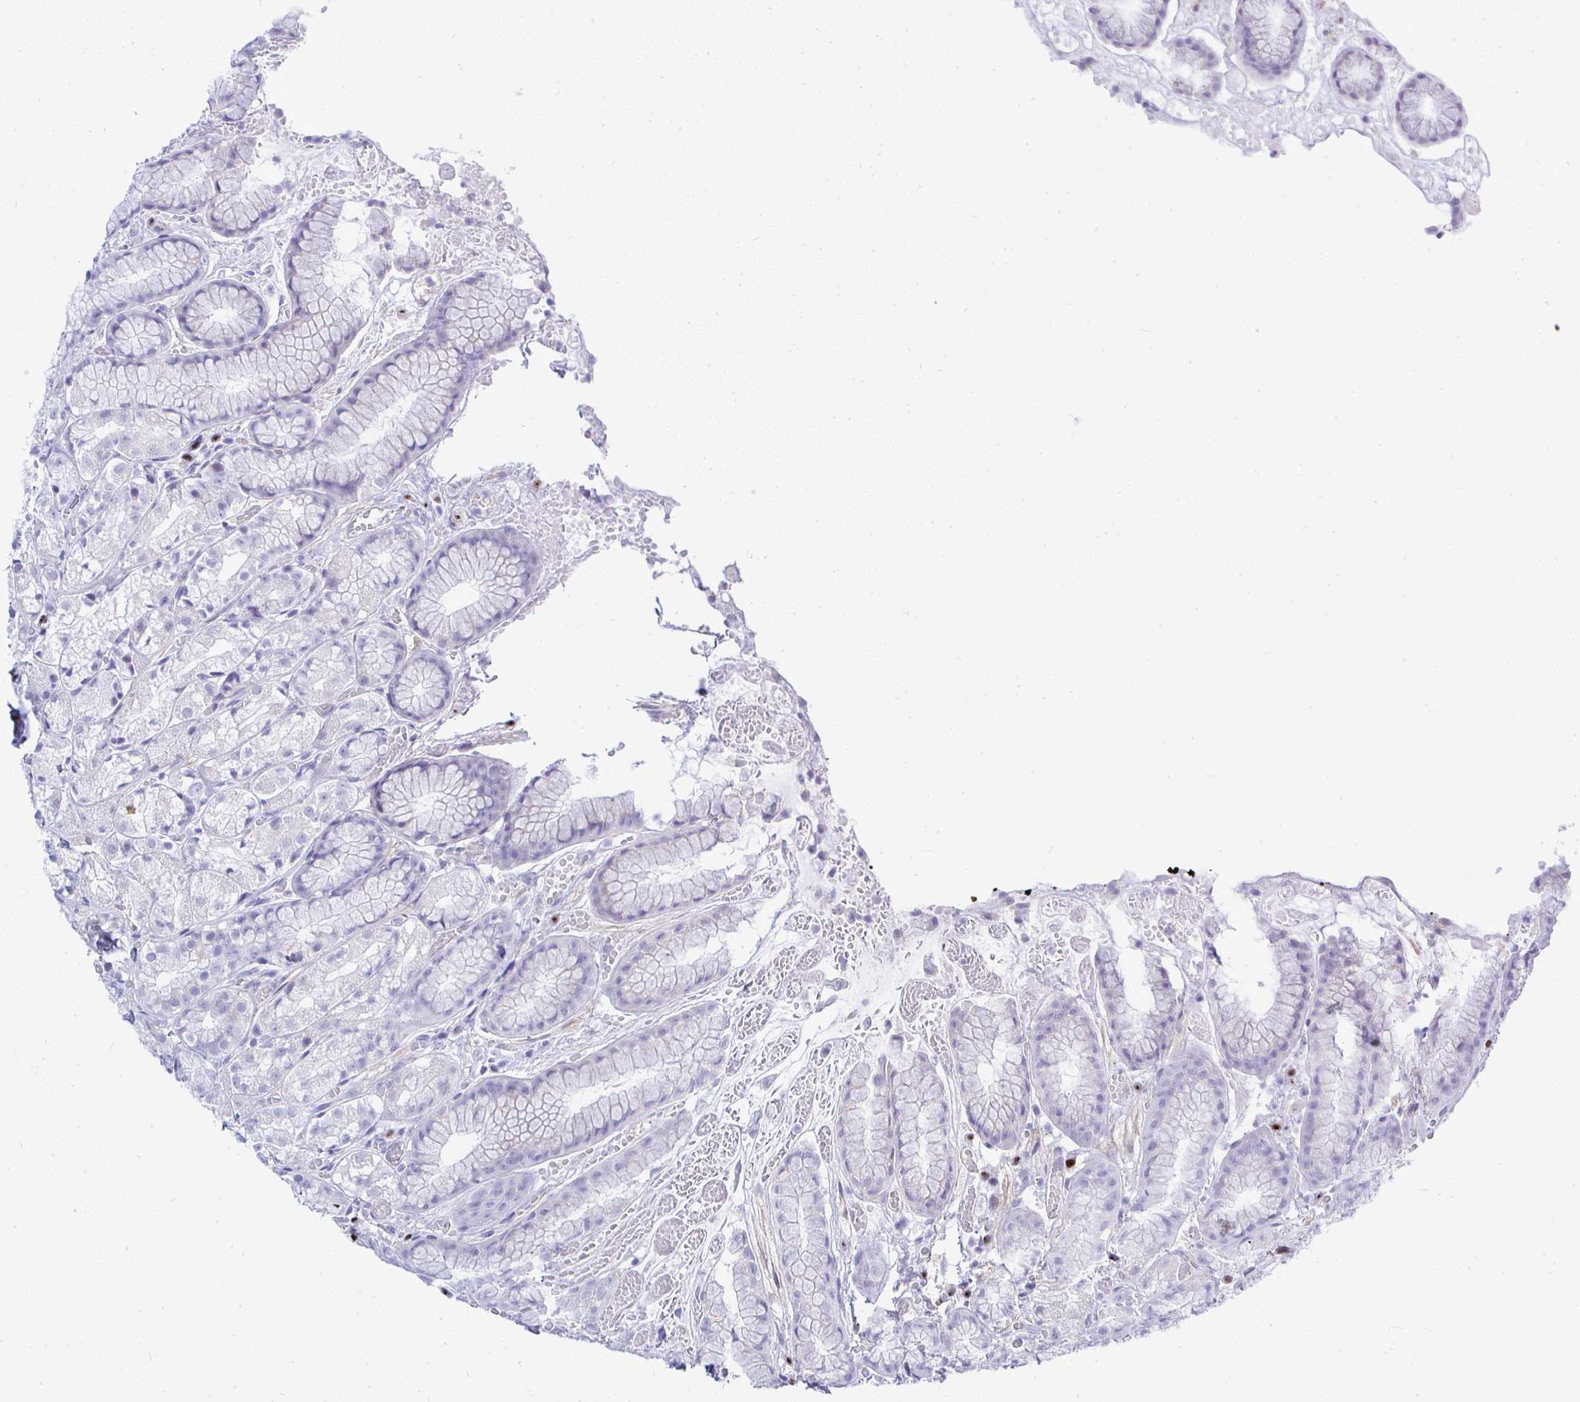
{"staining": {"intensity": "negative", "quantity": "none", "location": "none"}, "tissue": "stomach", "cell_type": "Glandular cells", "image_type": "normal", "snomed": [{"axis": "morphology", "description": "Normal tissue, NOS"}, {"axis": "topography", "description": "Smooth muscle"}, {"axis": "topography", "description": "Stomach"}], "caption": "Human stomach stained for a protein using immunohistochemistry reveals no expression in glandular cells.", "gene": "SLC25A51", "patient": {"sex": "male", "age": 70}}